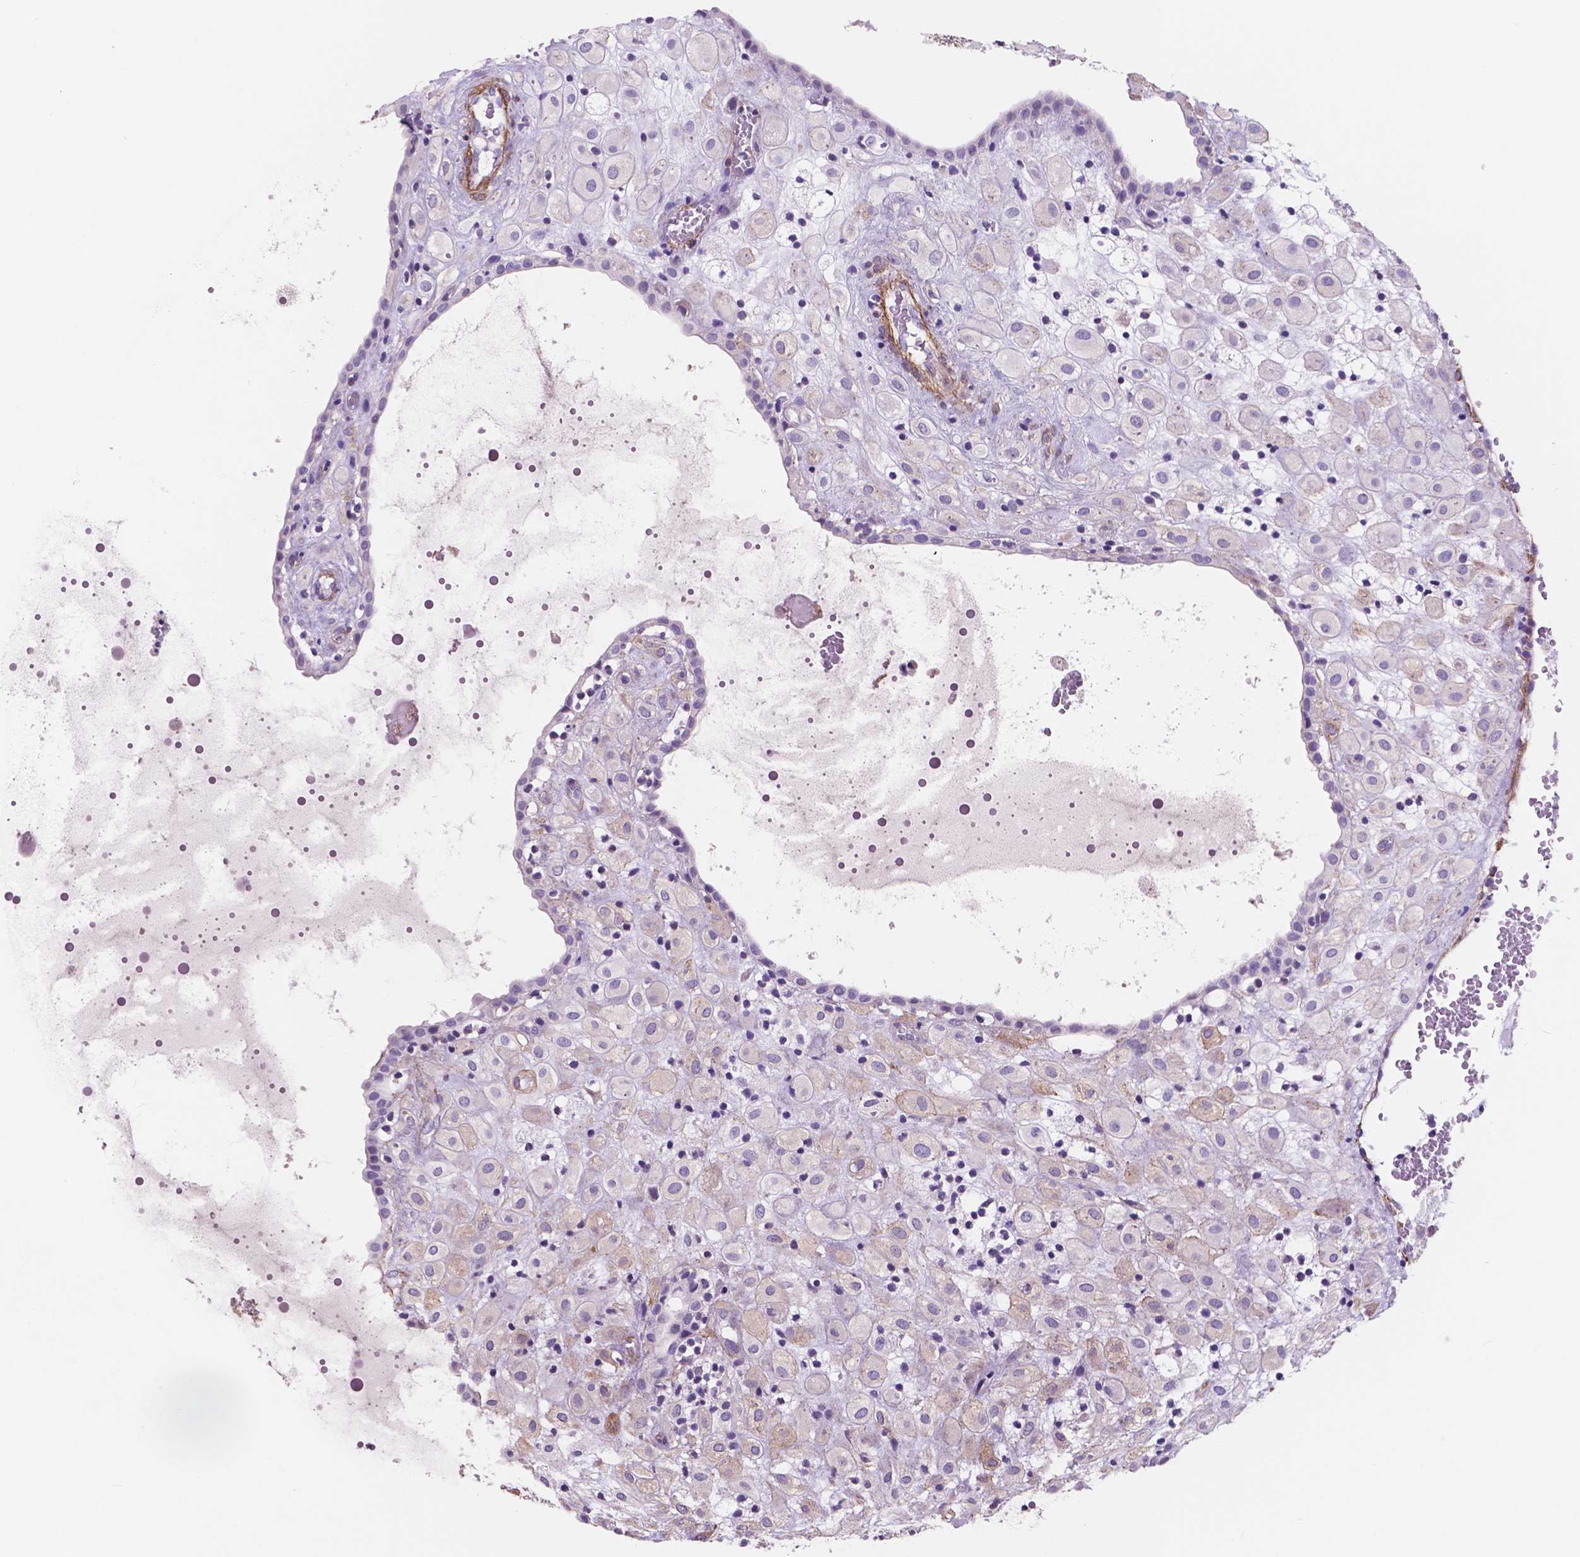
{"staining": {"intensity": "weak", "quantity": "<25%", "location": "cytoplasmic/membranous"}, "tissue": "placenta", "cell_type": "Decidual cells", "image_type": "normal", "snomed": [{"axis": "morphology", "description": "Normal tissue, NOS"}, {"axis": "topography", "description": "Placenta"}], "caption": "IHC photomicrograph of normal human placenta stained for a protein (brown), which exhibits no positivity in decidual cells.", "gene": "TOR2A", "patient": {"sex": "female", "age": 24}}